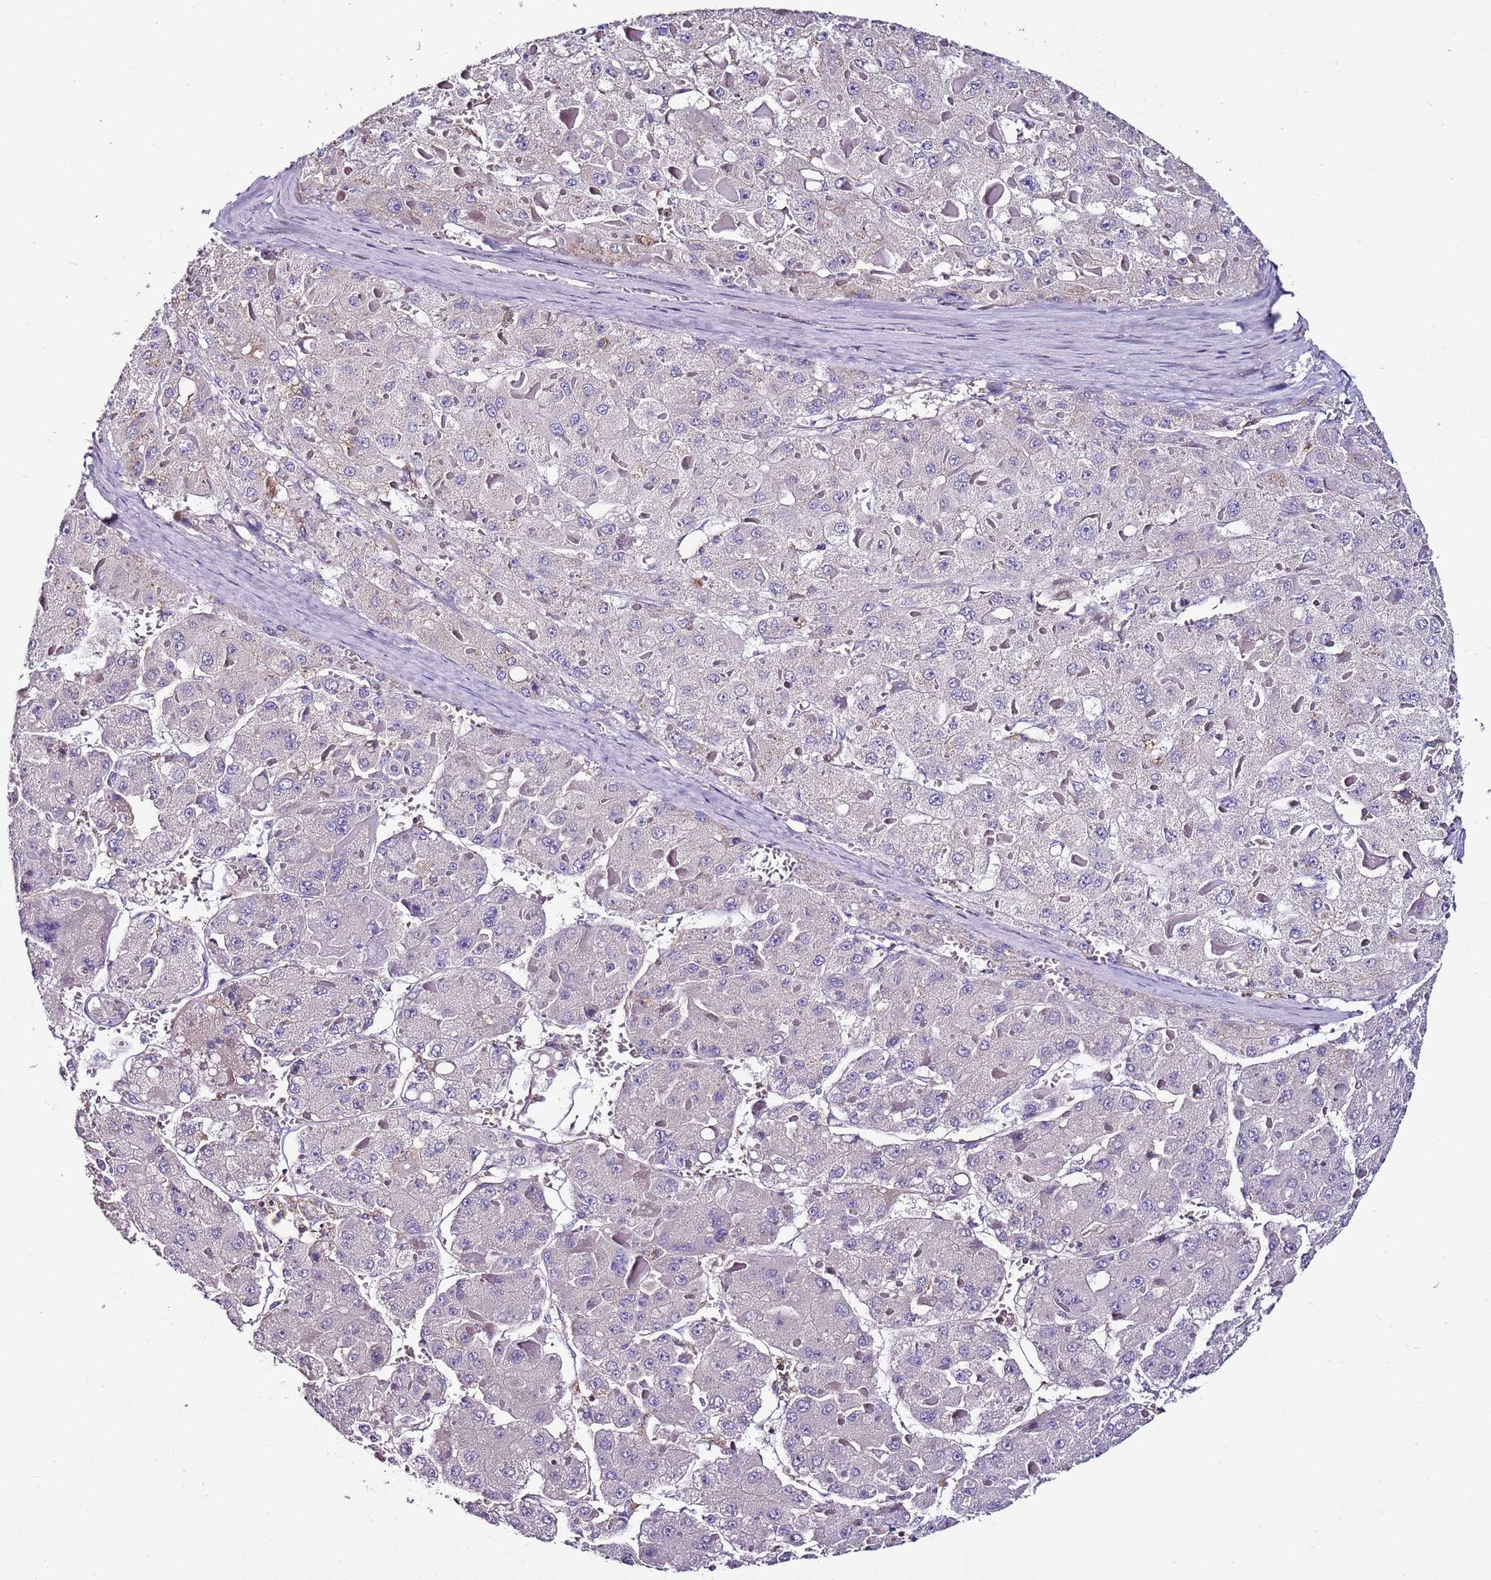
{"staining": {"intensity": "negative", "quantity": "none", "location": "none"}, "tissue": "liver cancer", "cell_type": "Tumor cells", "image_type": "cancer", "snomed": [{"axis": "morphology", "description": "Carcinoma, Hepatocellular, NOS"}, {"axis": "topography", "description": "Liver"}], "caption": "Tumor cells are negative for brown protein staining in liver cancer (hepatocellular carcinoma).", "gene": "IGIP", "patient": {"sex": "female", "age": 73}}